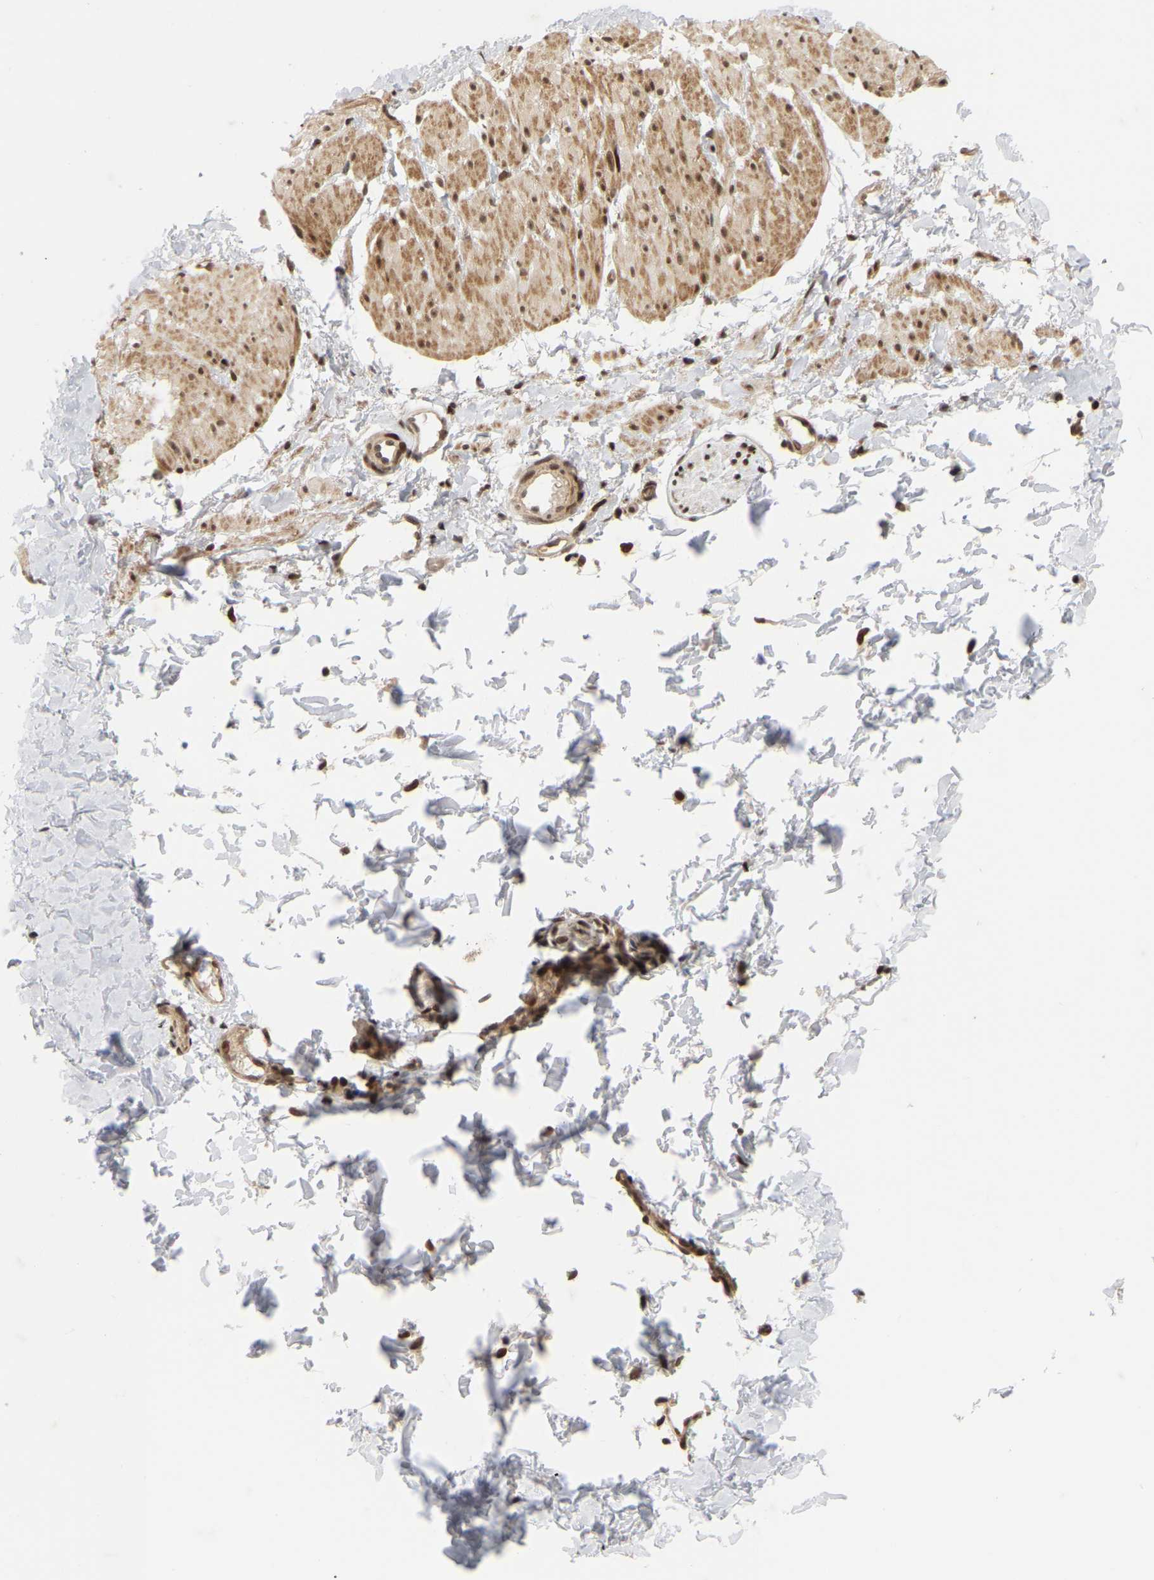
{"staining": {"intensity": "moderate", "quantity": ">75%", "location": "cytoplasmic/membranous,nuclear"}, "tissue": "smooth muscle", "cell_type": "Smooth muscle cells", "image_type": "normal", "snomed": [{"axis": "morphology", "description": "Normal tissue, NOS"}, {"axis": "topography", "description": "Smooth muscle"}], "caption": "Immunohistochemistry (IHC) (DAB) staining of normal smooth muscle shows moderate cytoplasmic/membranous,nuclear protein staining in approximately >75% of smooth muscle cells. (DAB IHC with brightfield microscopy, high magnification).", "gene": "NFE2L2", "patient": {"sex": "male", "age": 16}}